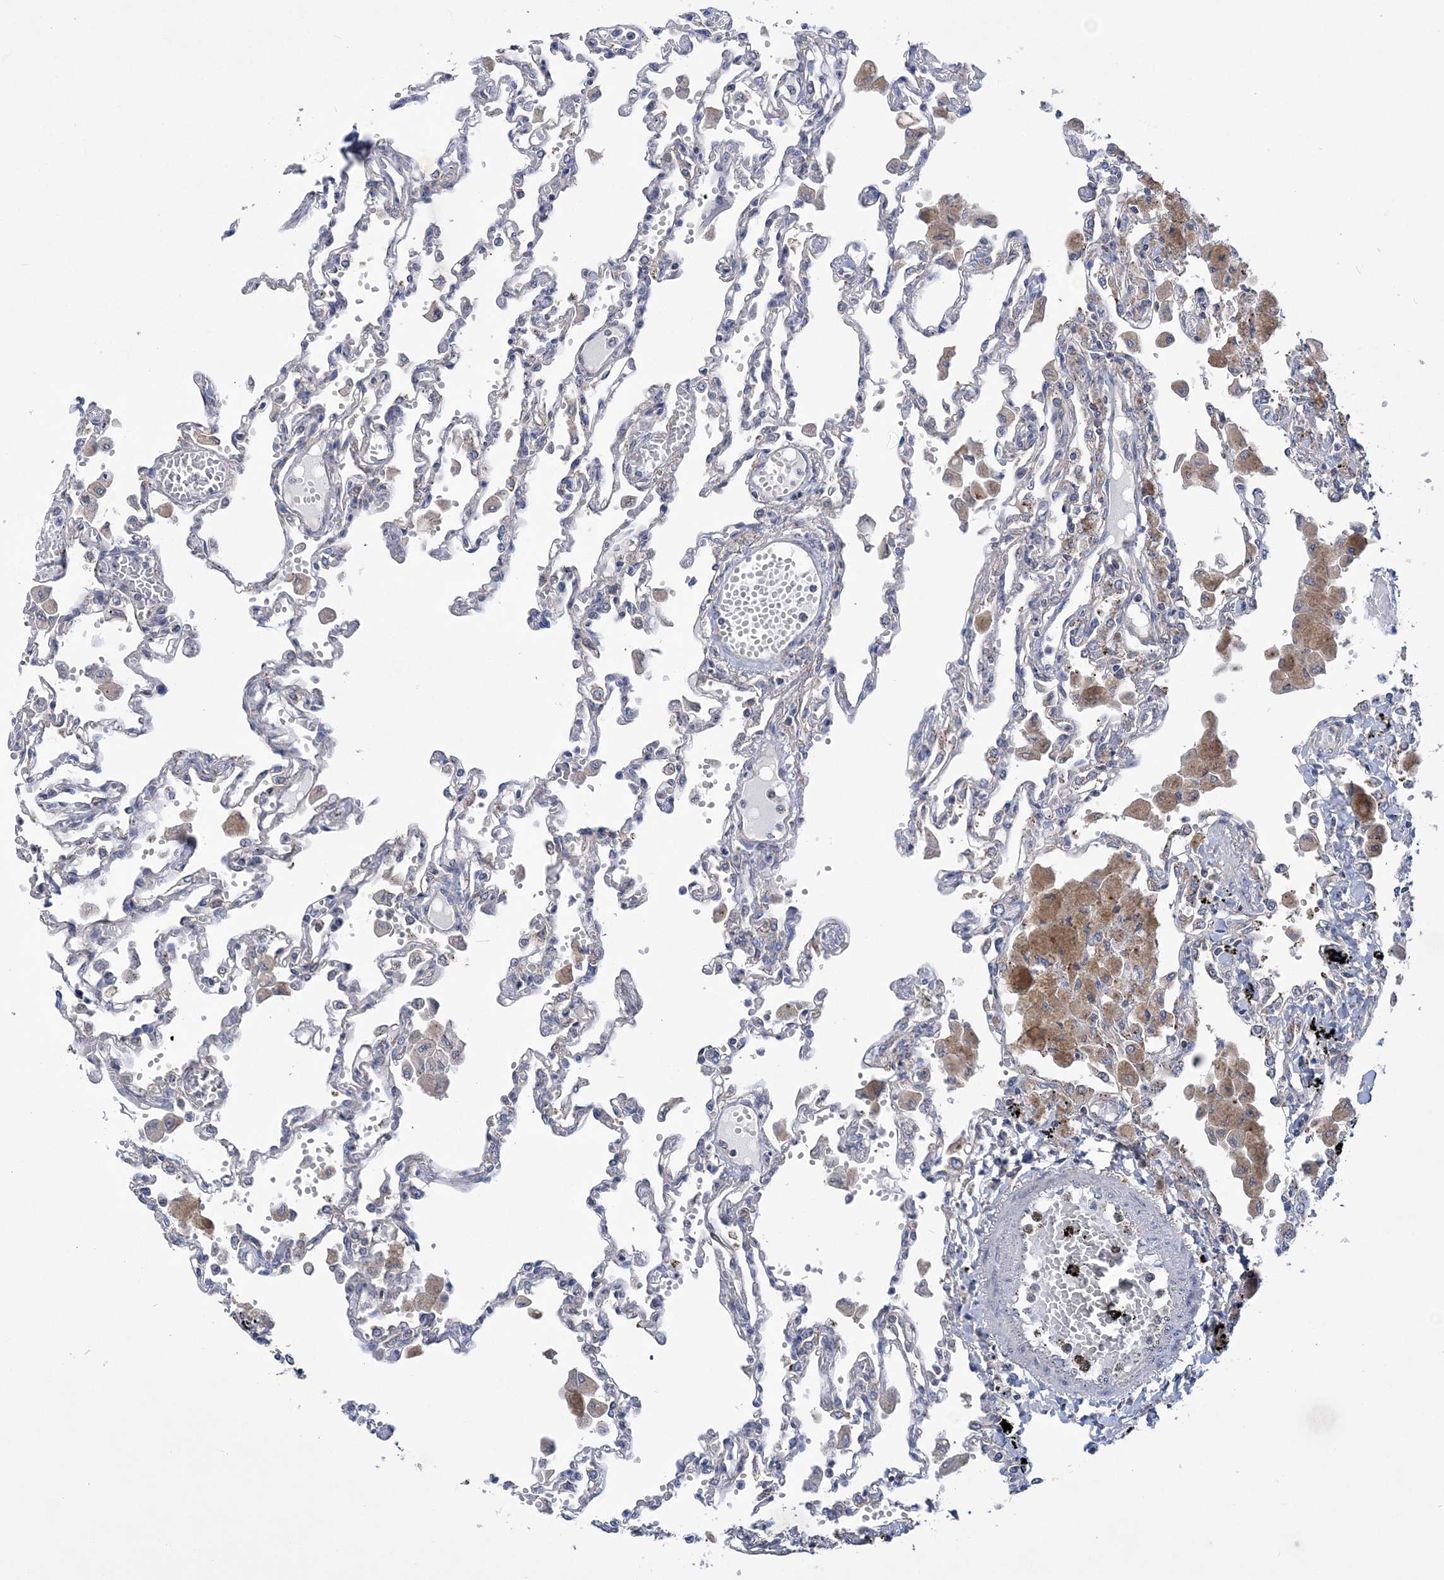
{"staining": {"intensity": "negative", "quantity": "none", "location": "none"}, "tissue": "lung", "cell_type": "Alveolar cells", "image_type": "normal", "snomed": [{"axis": "morphology", "description": "Normal tissue, NOS"}, {"axis": "topography", "description": "Bronchus"}, {"axis": "topography", "description": "Lung"}], "caption": "This is a image of immunohistochemistry (IHC) staining of normal lung, which shows no expression in alveolar cells. (DAB (3,3'-diaminobenzidine) IHC with hematoxylin counter stain).", "gene": "COPB2", "patient": {"sex": "female", "age": 49}}